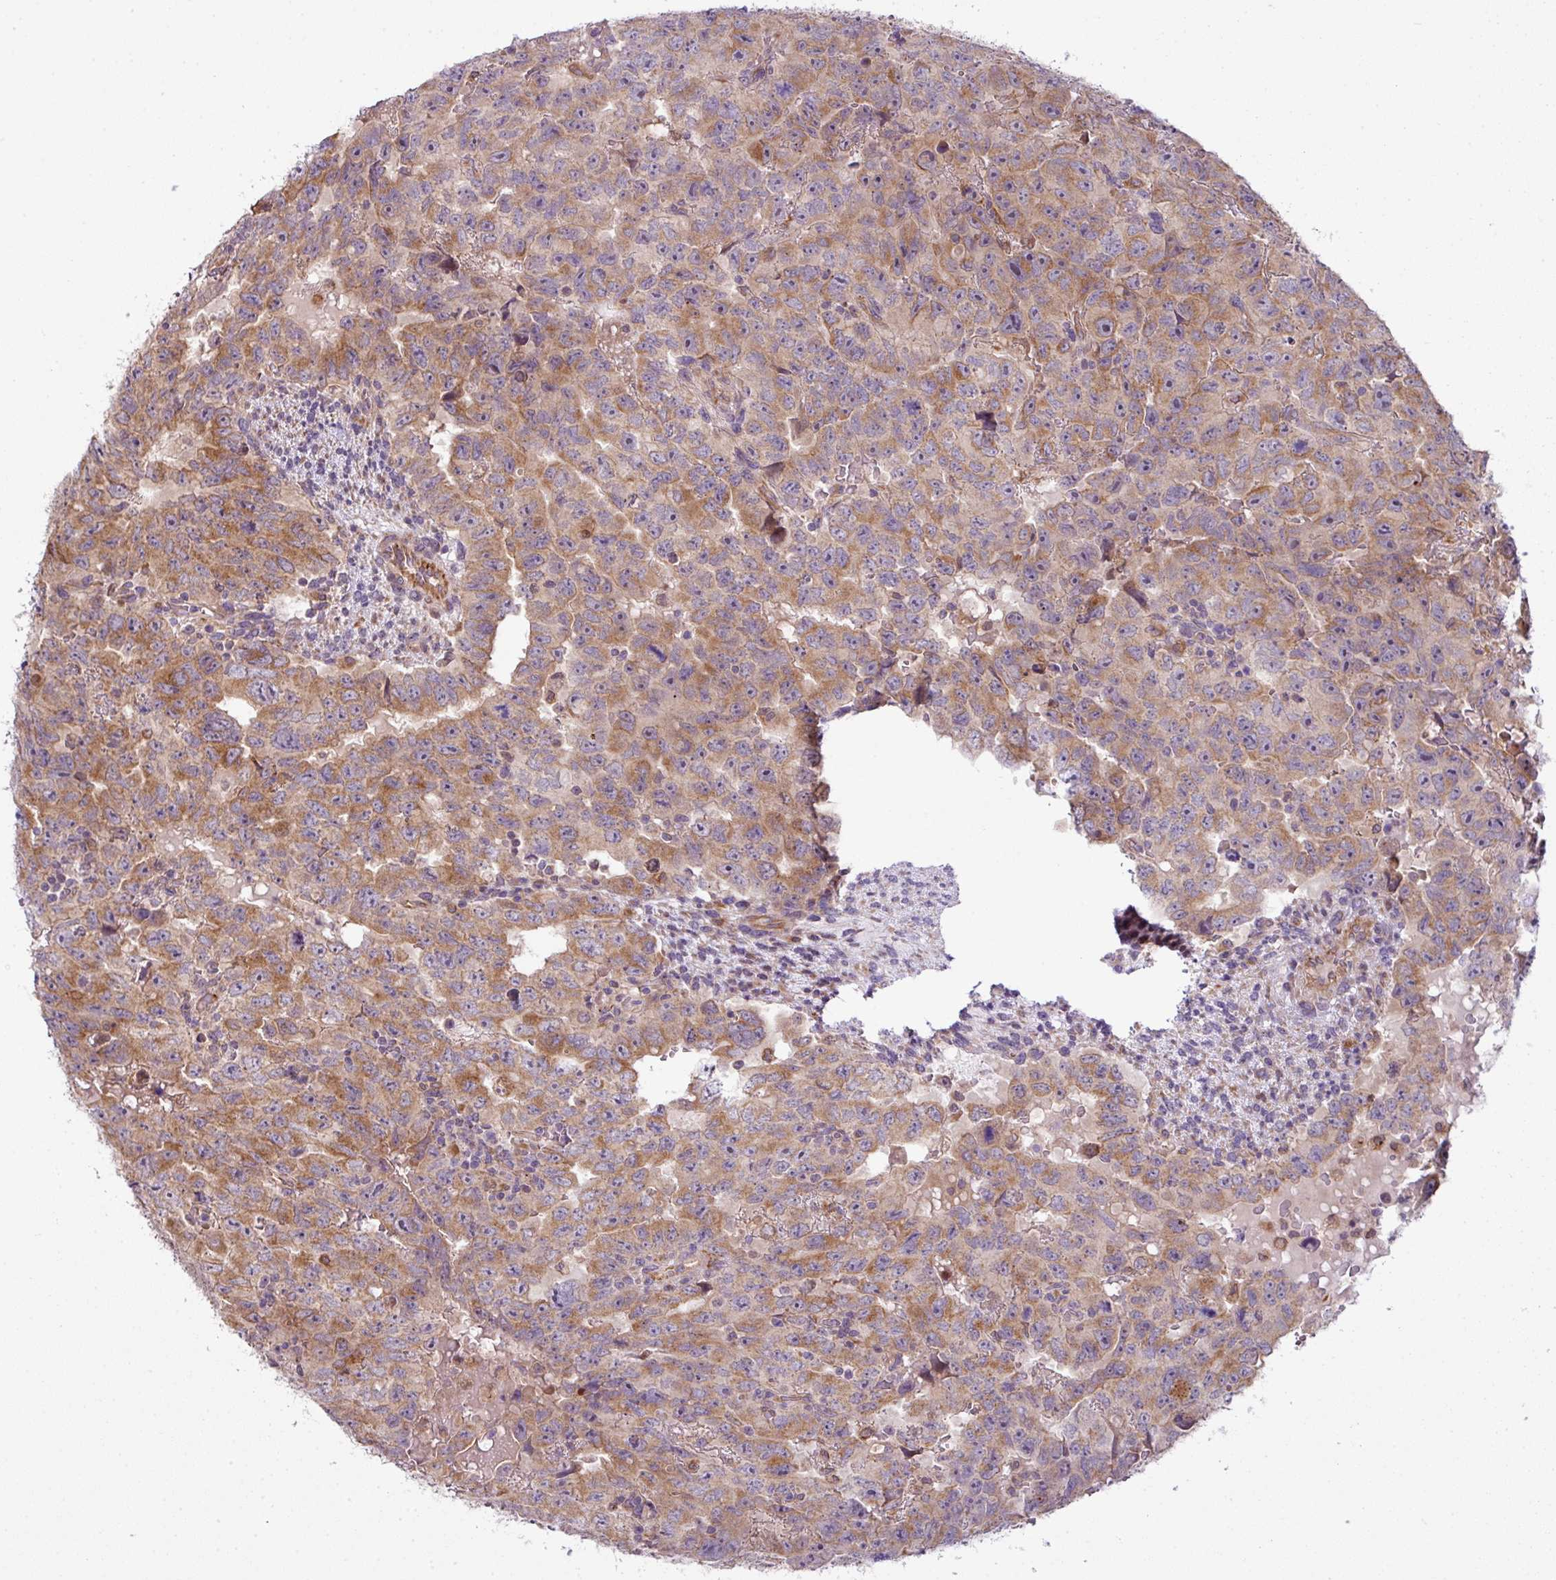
{"staining": {"intensity": "moderate", "quantity": ">75%", "location": "cytoplasmic/membranous"}, "tissue": "testis cancer", "cell_type": "Tumor cells", "image_type": "cancer", "snomed": [{"axis": "morphology", "description": "Carcinoma, Embryonal, NOS"}, {"axis": "topography", "description": "Testis"}], "caption": "Testis embryonal carcinoma stained with immunohistochemistry shows moderate cytoplasmic/membranous expression in approximately >75% of tumor cells.", "gene": "COX18", "patient": {"sex": "male", "age": 24}}